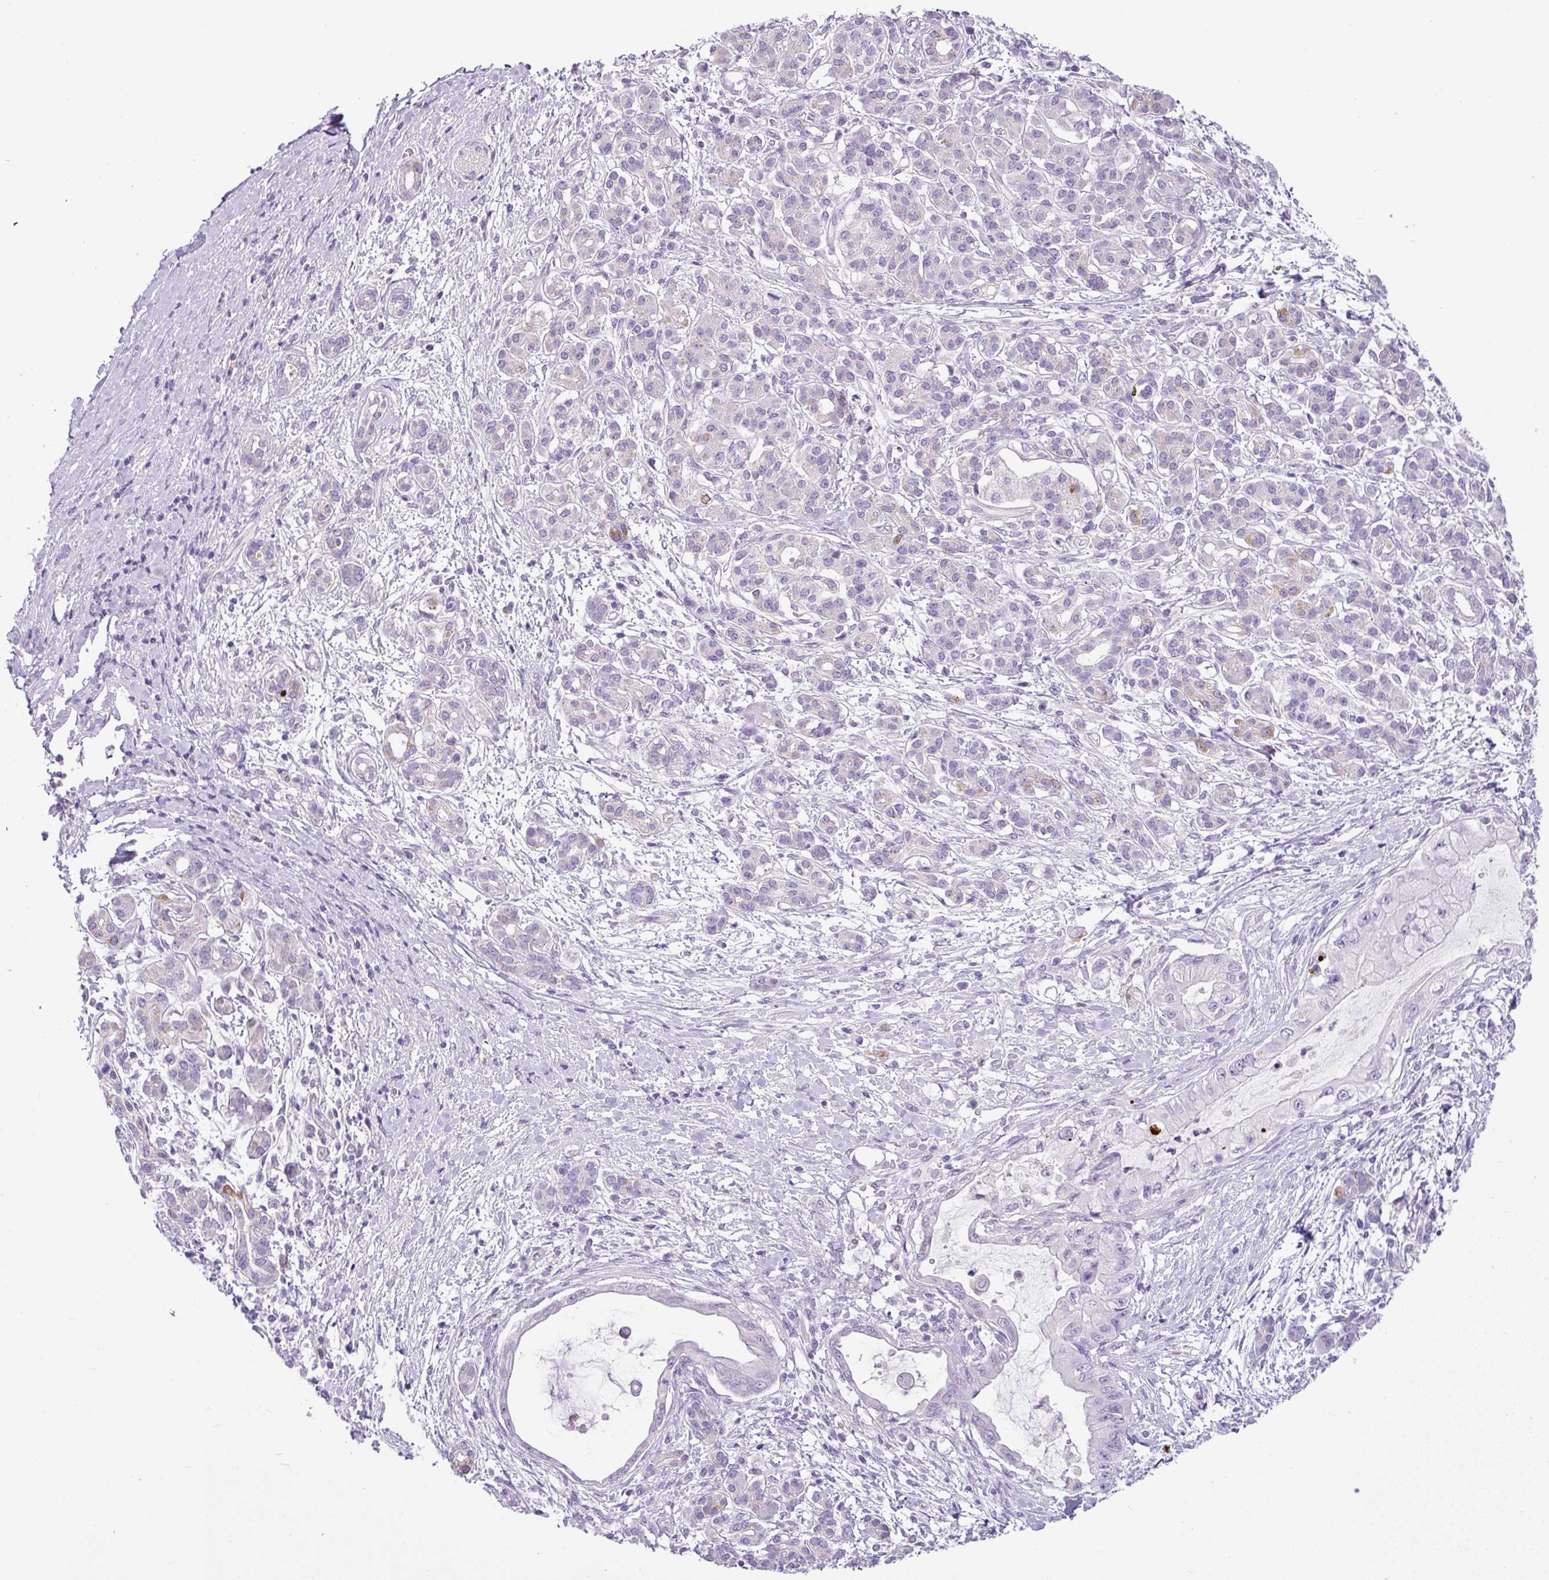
{"staining": {"intensity": "negative", "quantity": "none", "location": "none"}, "tissue": "pancreatic cancer", "cell_type": "Tumor cells", "image_type": "cancer", "snomed": [{"axis": "morphology", "description": "Adenocarcinoma, NOS"}, {"axis": "topography", "description": "Pancreas"}], "caption": "The photomicrograph exhibits no staining of tumor cells in pancreatic cancer.", "gene": "HMCN2", "patient": {"sex": "male", "age": 48}}